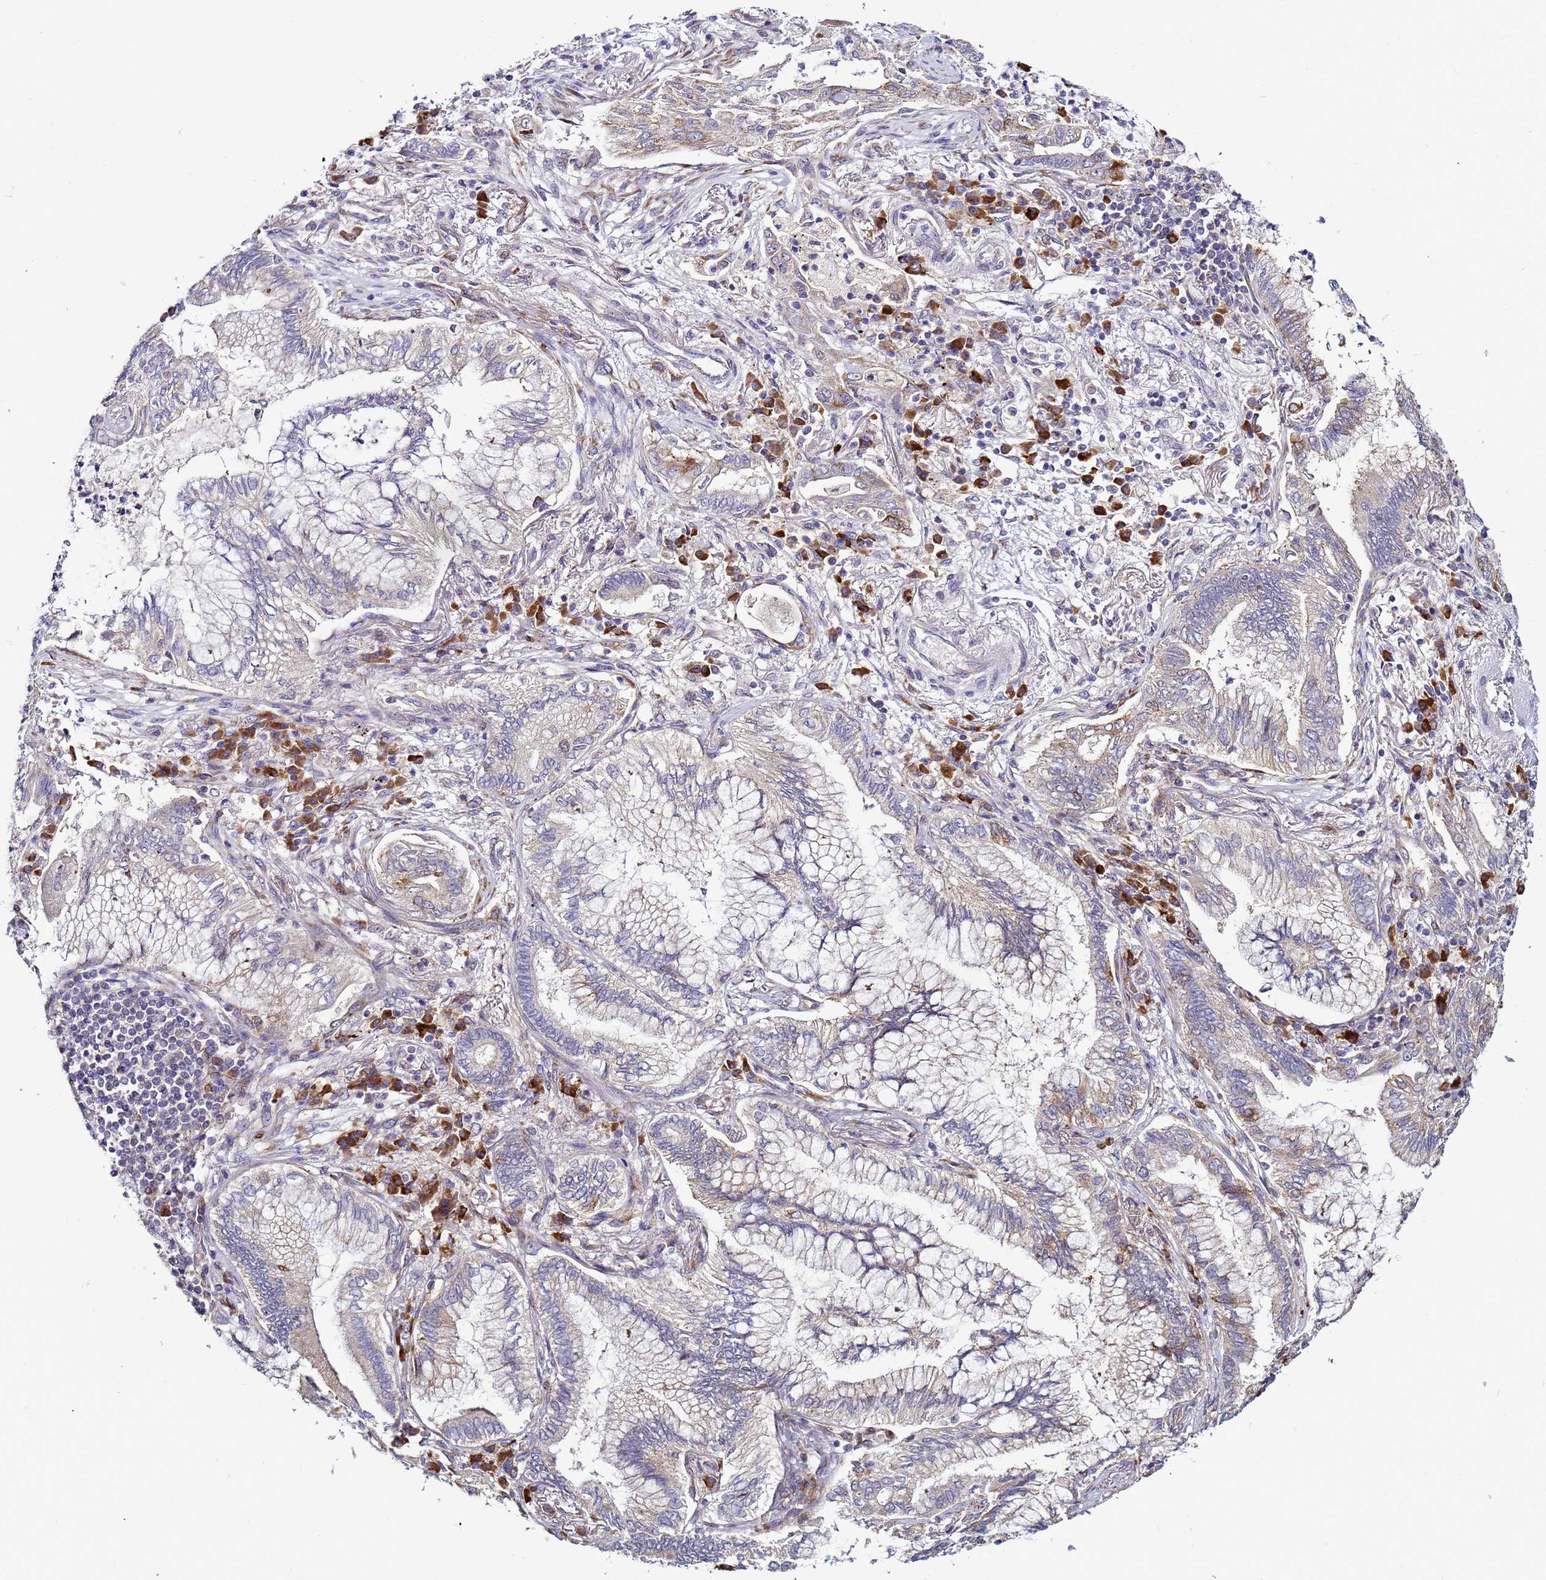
{"staining": {"intensity": "negative", "quantity": "none", "location": "none"}, "tissue": "lung cancer", "cell_type": "Tumor cells", "image_type": "cancer", "snomed": [{"axis": "morphology", "description": "Adenocarcinoma, NOS"}, {"axis": "topography", "description": "Lung"}], "caption": "There is no significant expression in tumor cells of lung cancer (adenocarcinoma).", "gene": "NOL8", "patient": {"sex": "female", "age": 70}}